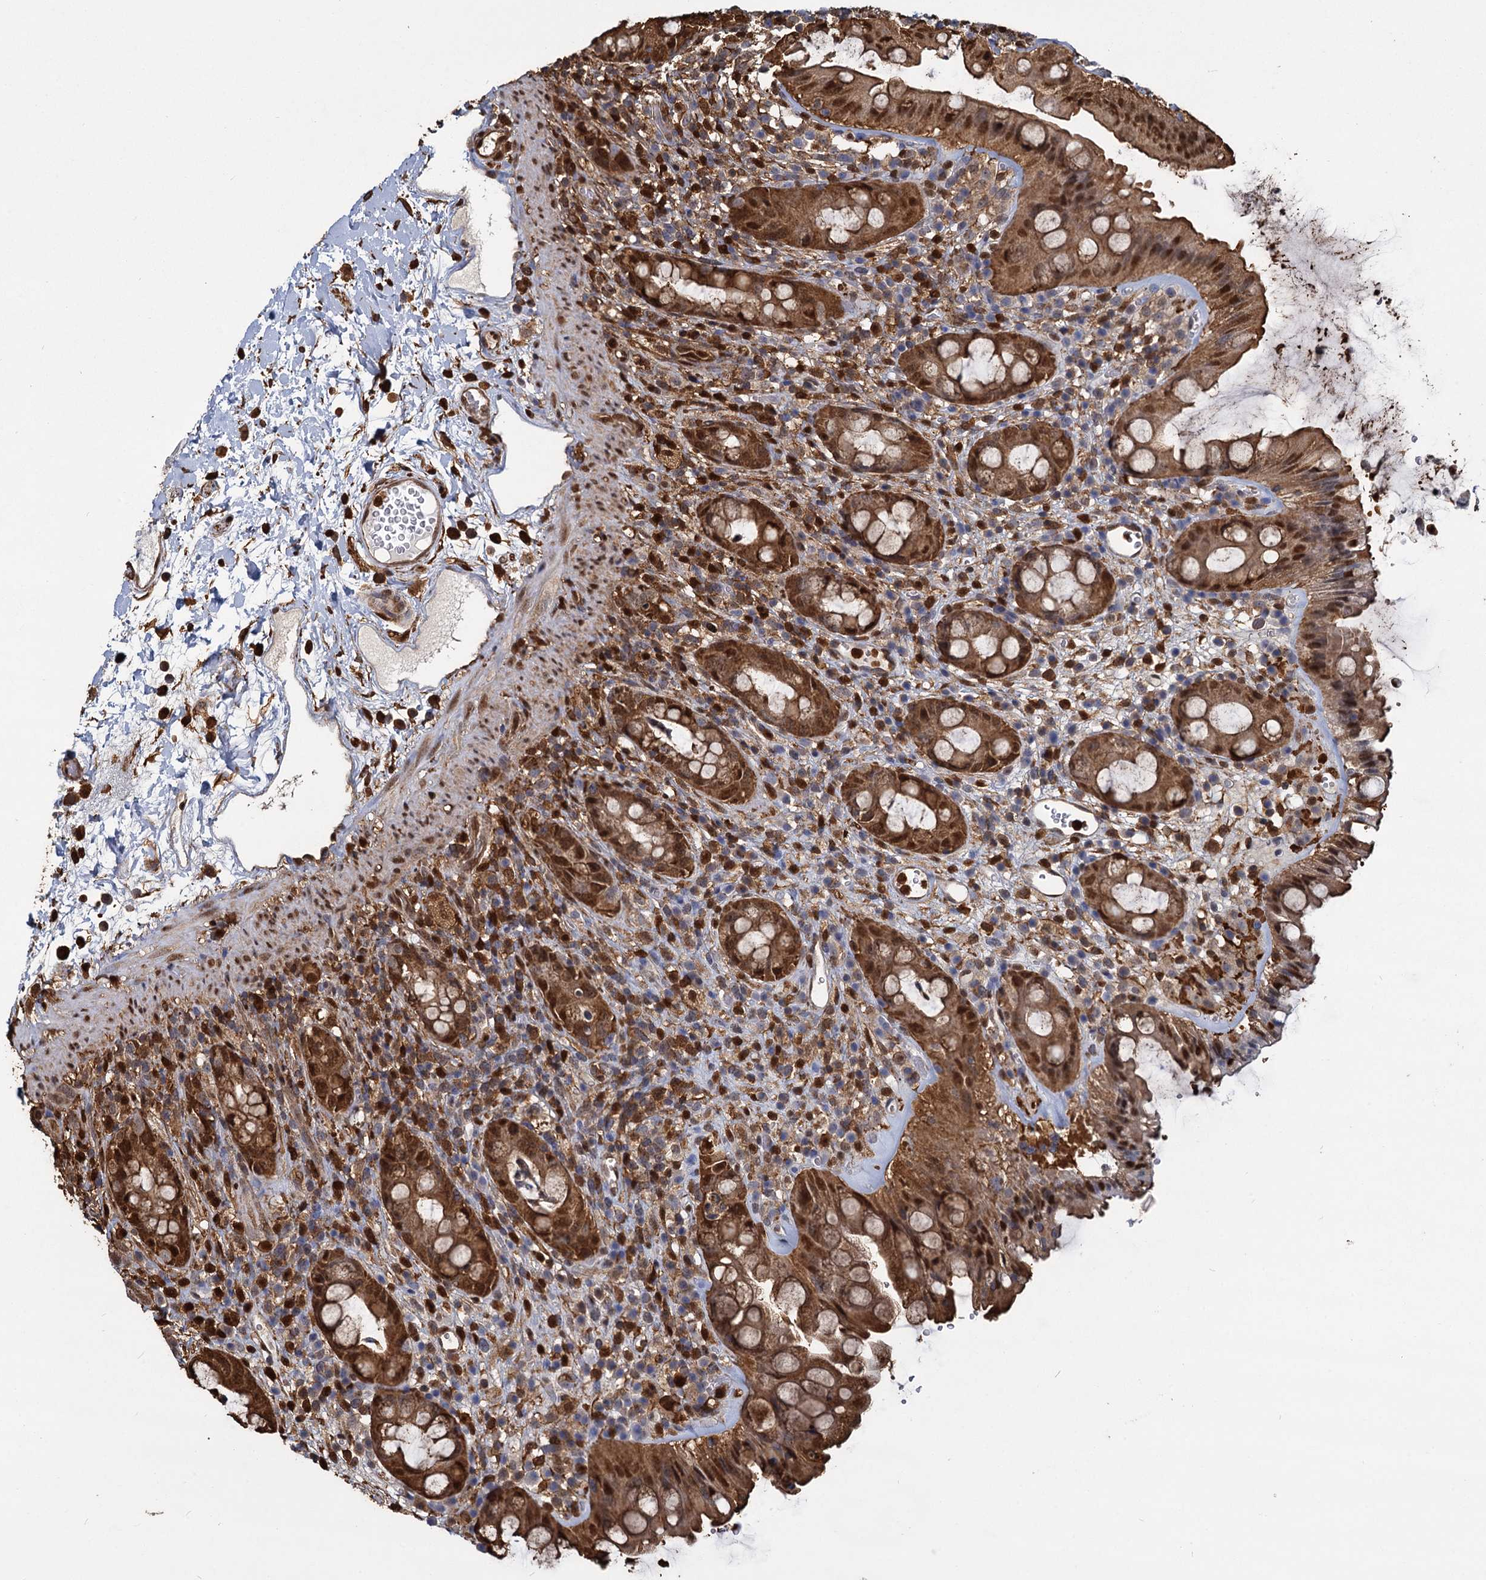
{"staining": {"intensity": "moderate", "quantity": ">75%", "location": "cytoplasmic/membranous,nuclear"}, "tissue": "rectum", "cell_type": "Glandular cells", "image_type": "normal", "snomed": [{"axis": "morphology", "description": "Normal tissue, NOS"}, {"axis": "topography", "description": "Rectum"}], "caption": "A medium amount of moderate cytoplasmic/membranous,nuclear expression is present in about >75% of glandular cells in benign rectum.", "gene": "S100A6", "patient": {"sex": "female", "age": 57}}